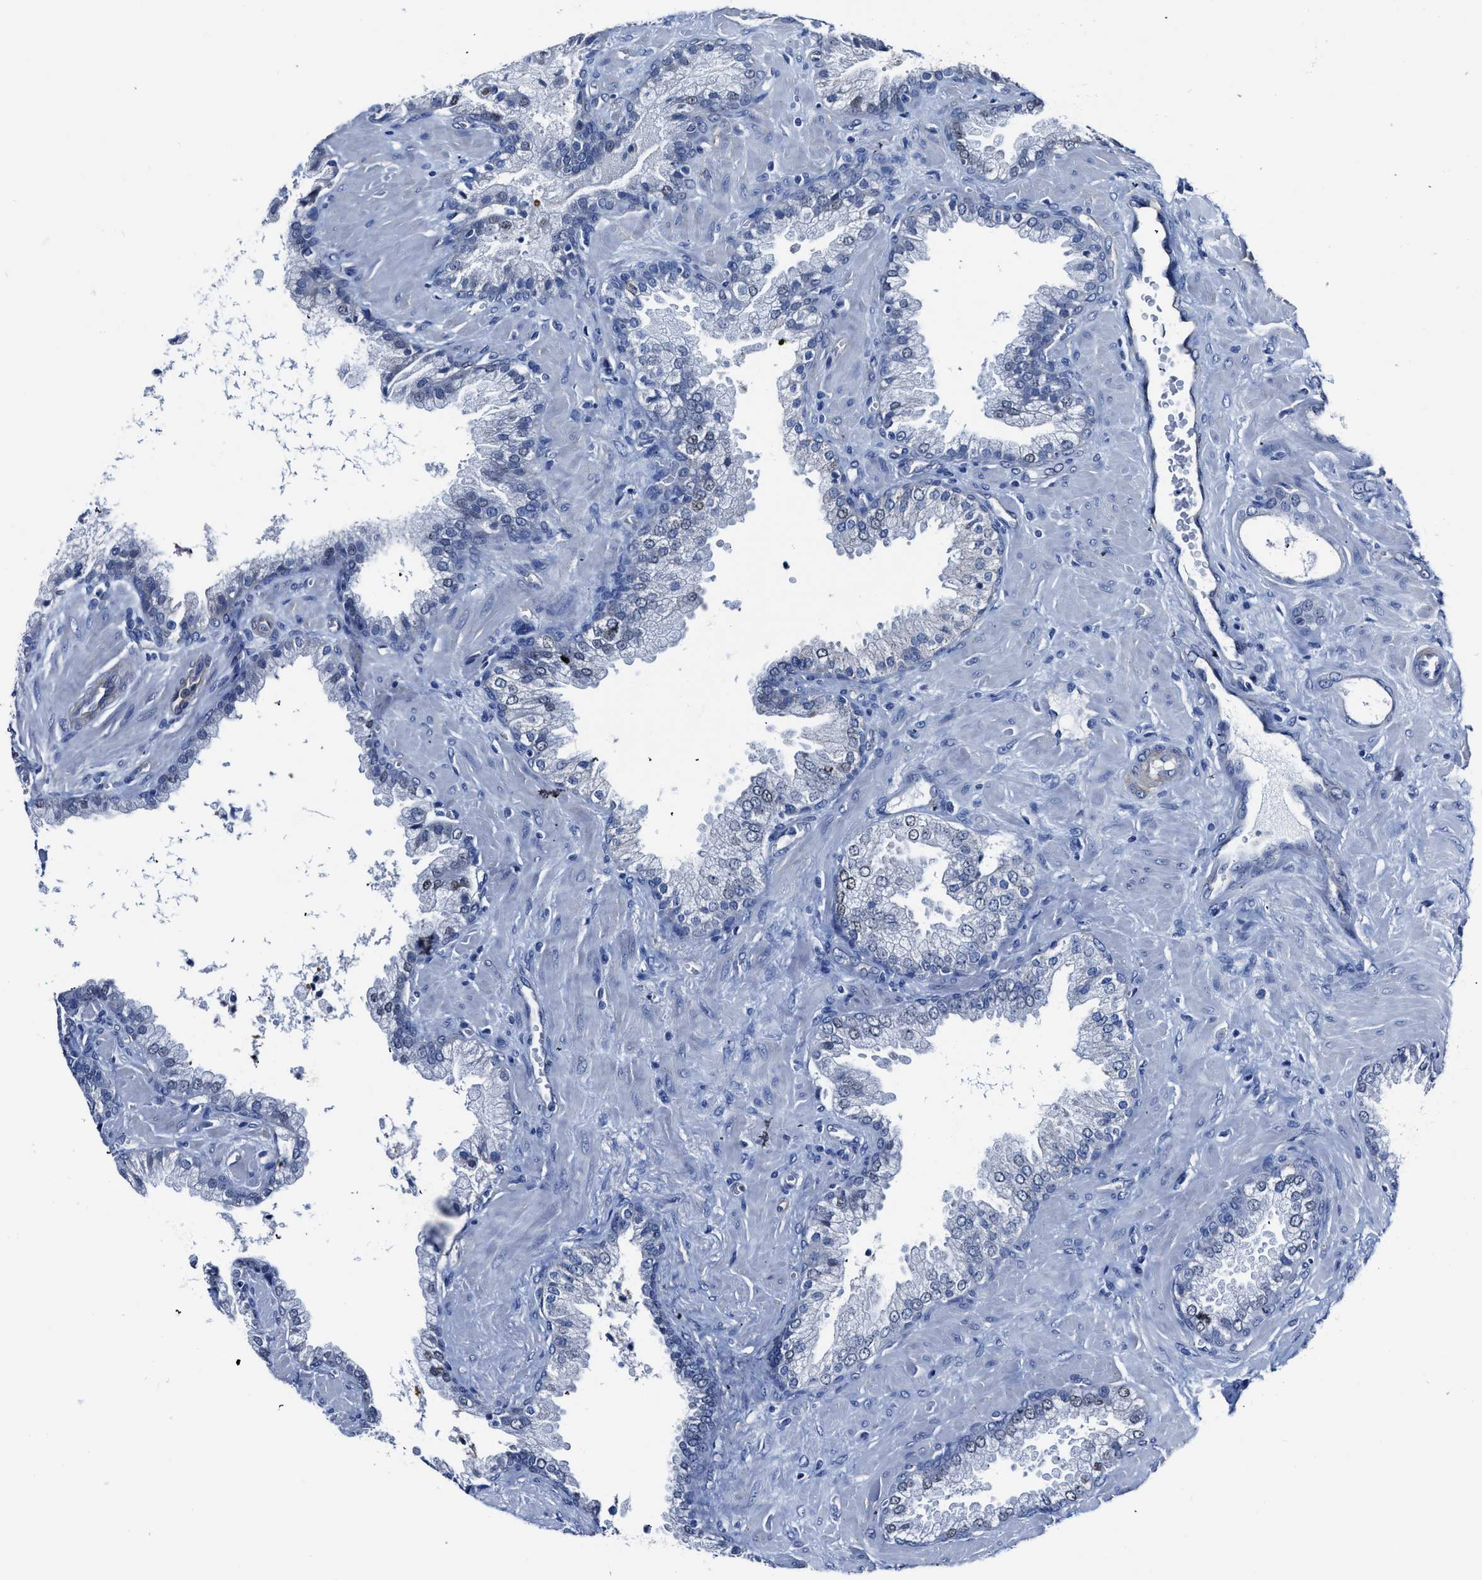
{"staining": {"intensity": "negative", "quantity": "none", "location": "none"}, "tissue": "prostate cancer", "cell_type": "Tumor cells", "image_type": "cancer", "snomed": [{"axis": "morphology", "description": "Adenocarcinoma, Low grade"}, {"axis": "topography", "description": "Prostate"}], "caption": "High power microscopy histopathology image of an immunohistochemistry (IHC) photomicrograph of adenocarcinoma (low-grade) (prostate), revealing no significant staining in tumor cells. (Brightfield microscopy of DAB immunohistochemistry (IHC) at high magnification).", "gene": "KCNMB3", "patient": {"sex": "male", "age": 71}}